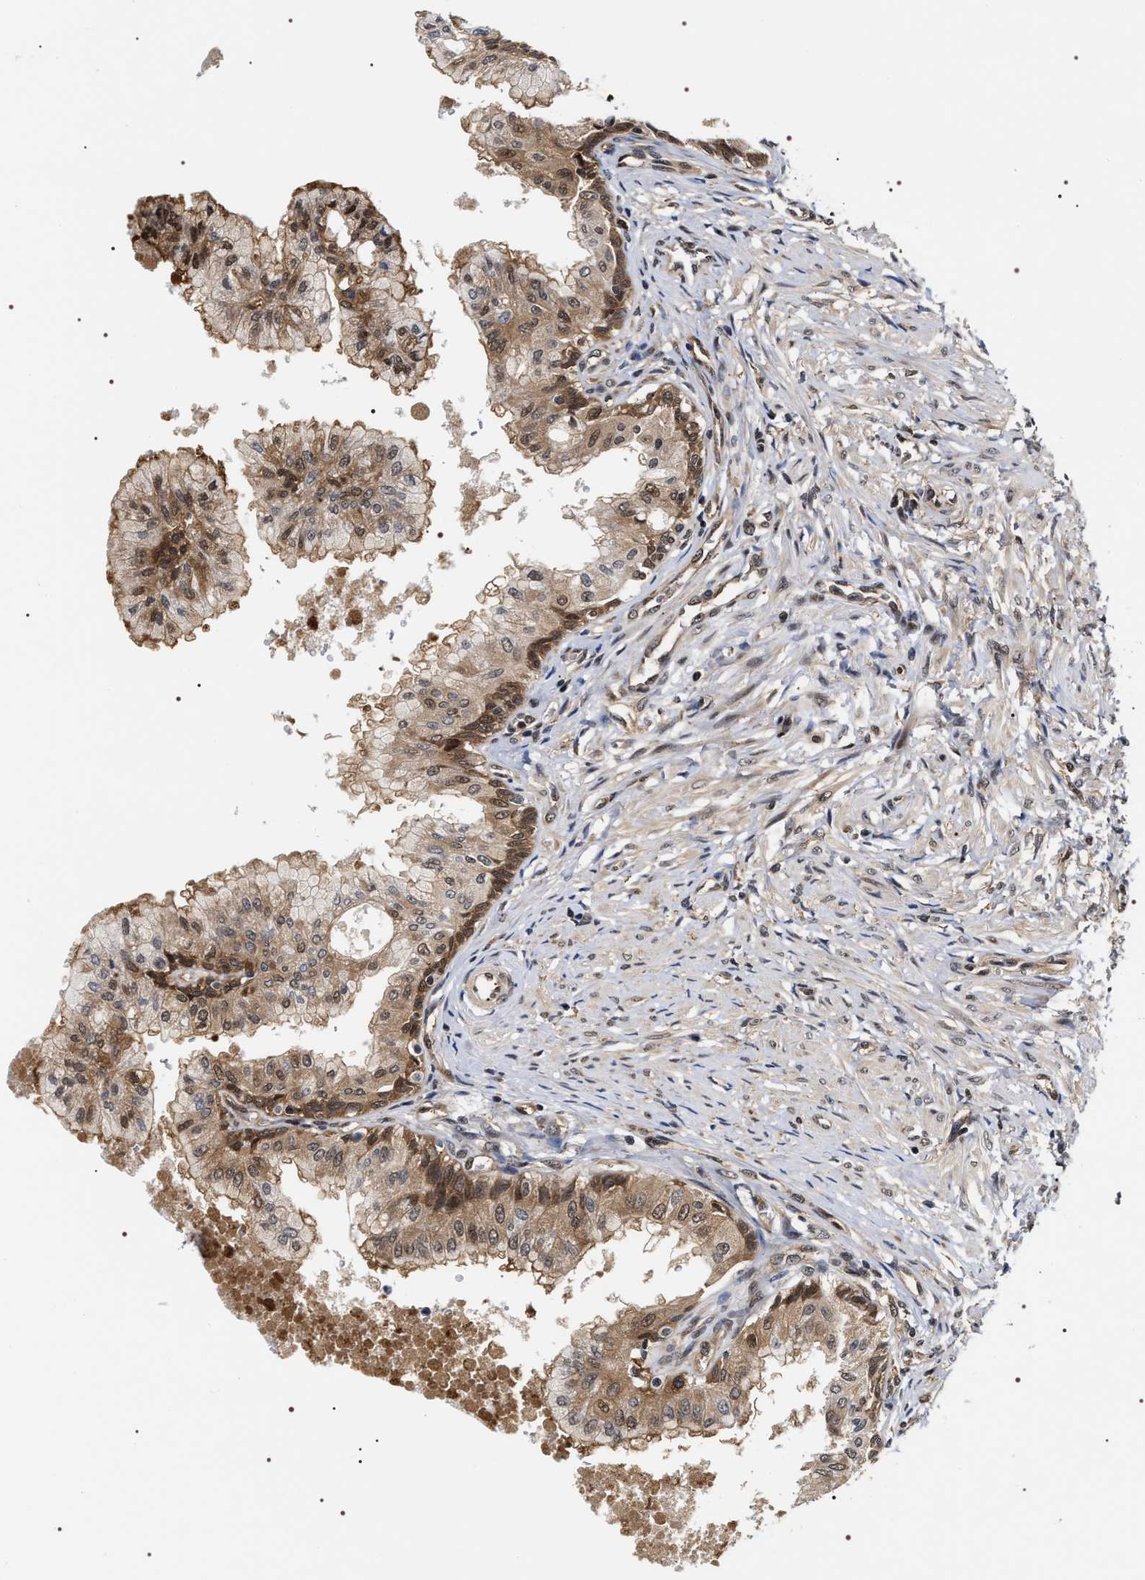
{"staining": {"intensity": "moderate", "quantity": ">75%", "location": "cytoplasmic/membranous,nuclear"}, "tissue": "prostate", "cell_type": "Glandular cells", "image_type": "normal", "snomed": [{"axis": "morphology", "description": "Normal tissue, NOS"}, {"axis": "topography", "description": "Prostate"}, {"axis": "topography", "description": "Seminal veicle"}], "caption": "Immunohistochemistry histopathology image of normal prostate stained for a protein (brown), which reveals medium levels of moderate cytoplasmic/membranous,nuclear positivity in approximately >75% of glandular cells.", "gene": "BAG6", "patient": {"sex": "male", "age": 60}}